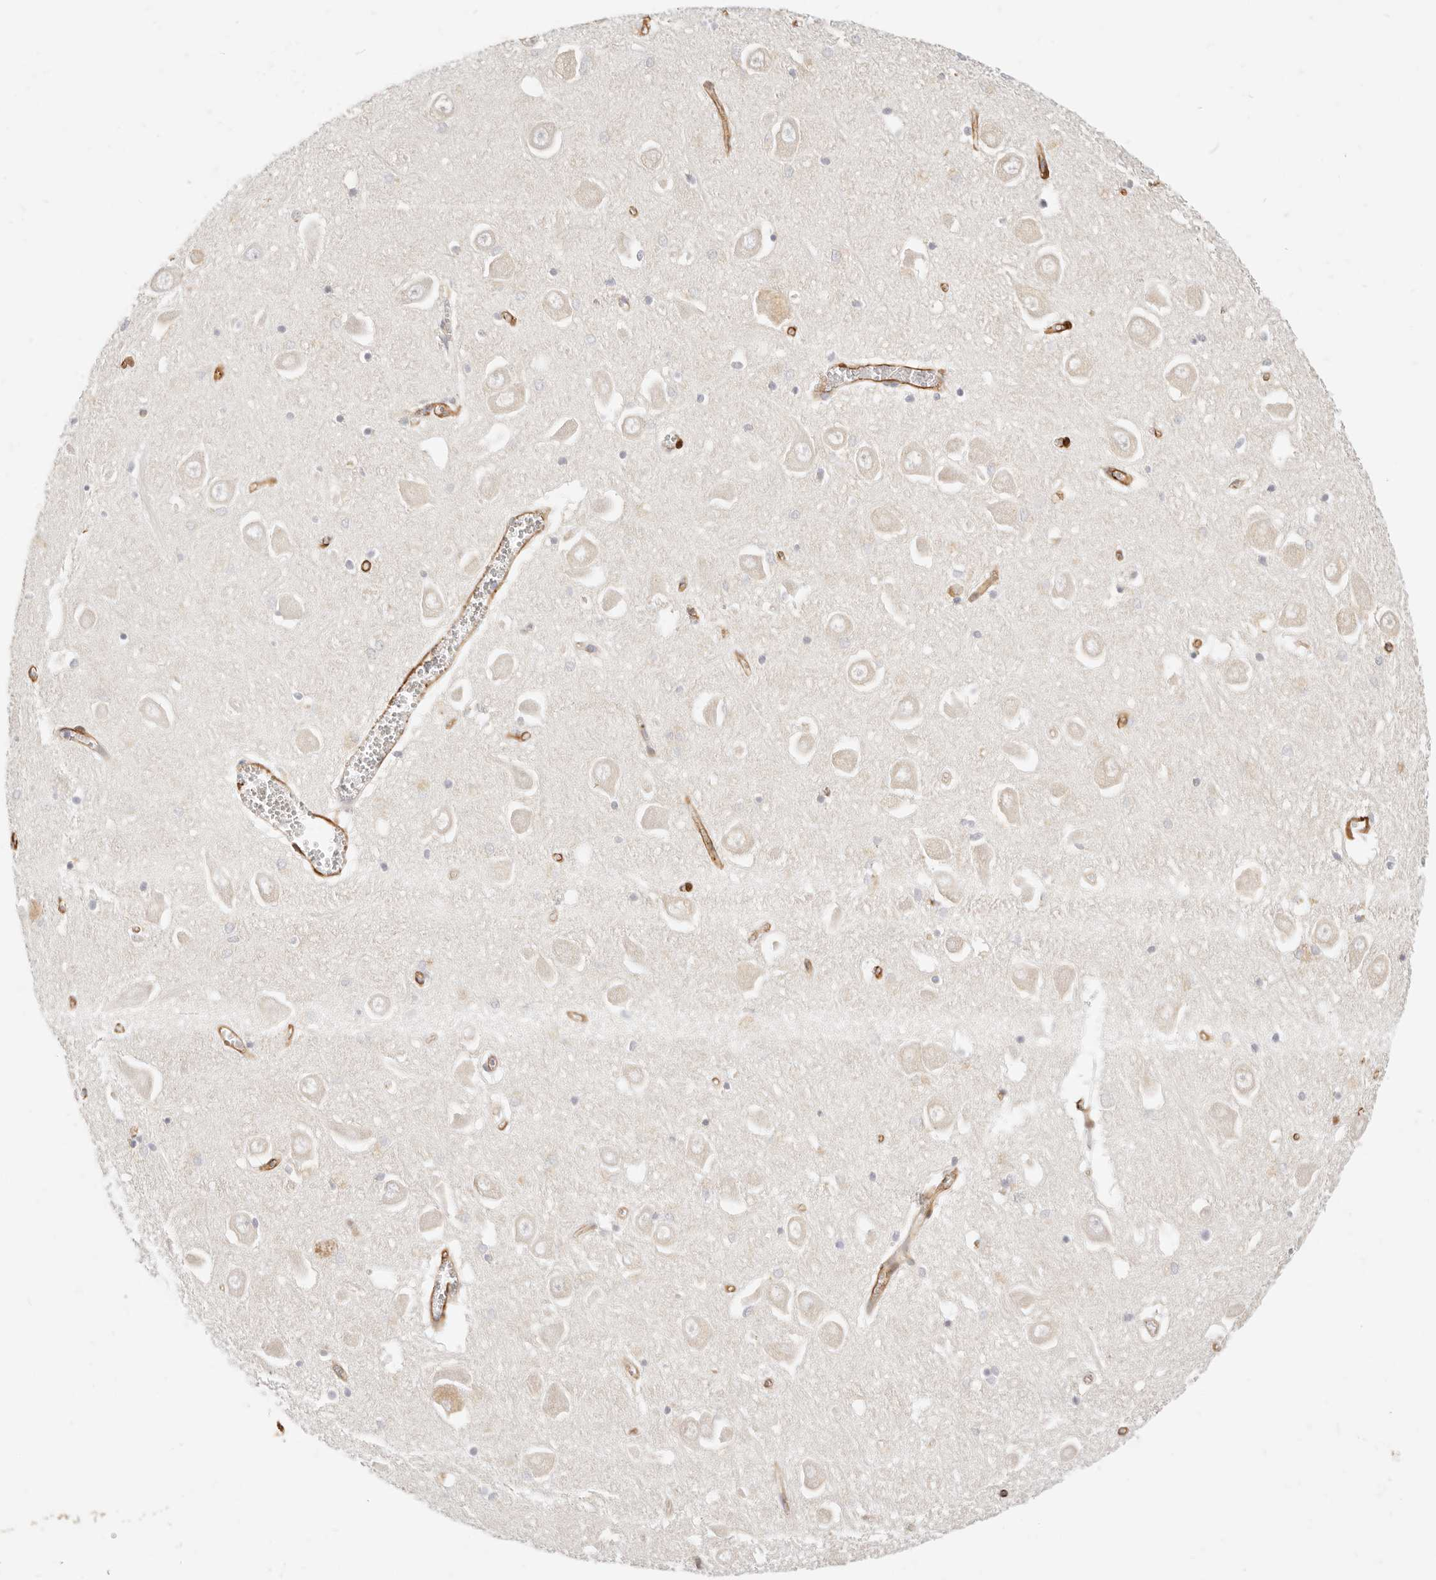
{"staining": {"intensity": "negative", "quantity": "none", "location": "none"}, "tissue": "hippocampus", "cell_type": "Glial cells", "image_type": "normal", "snomed": [{"axis": "morphology", "description": "Normal tissue, NOS"}, {"axis": "topography", "description": "Hippocampus"}], "caption": "DAB immunohistochemical staining of unremarkable hippocampus demonstrates no significant expression in glial cells. (DAB IHC with hematoxylin counter stain).", "gene": "TMTC2", "patient": {"sex": "male", "age": 70}}